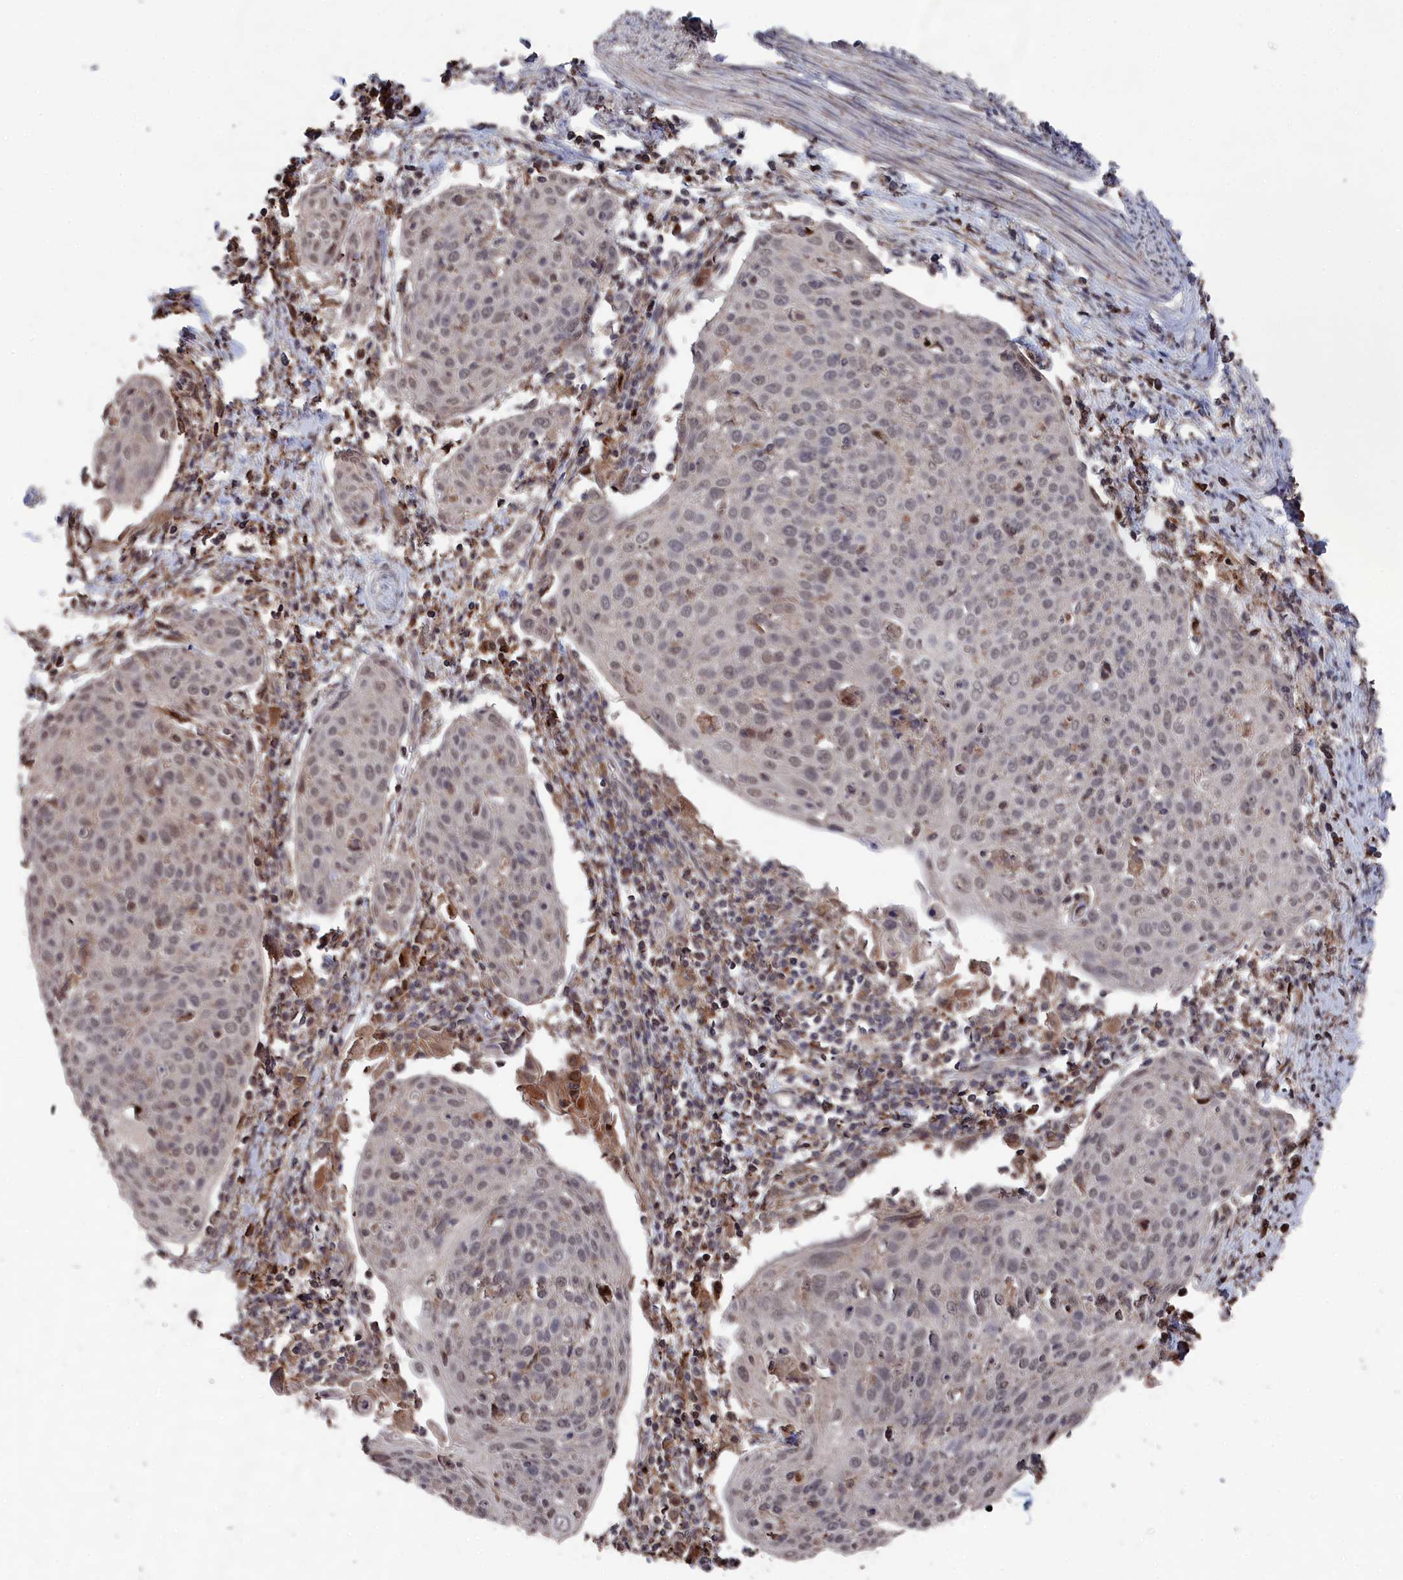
{"staining": {"intensity": "weak", "quantity": ">75%", "location": "nuclear"}, "tissue": "cervical cancer", "cell_type": "Tumor cells", "image_type": "cancer", "snomed": [{"axis": "morphology", "description": "Squamous cell carcinoma, NOS"}, {"axis": "topography", "description": "Cervix"}], "caption": "A brown stain shows weak nuclear staining of a protein in human cervical cancer tumor cells.", "gene": "CEACAM21", "patient": {"sex": "female", "age": 67}}